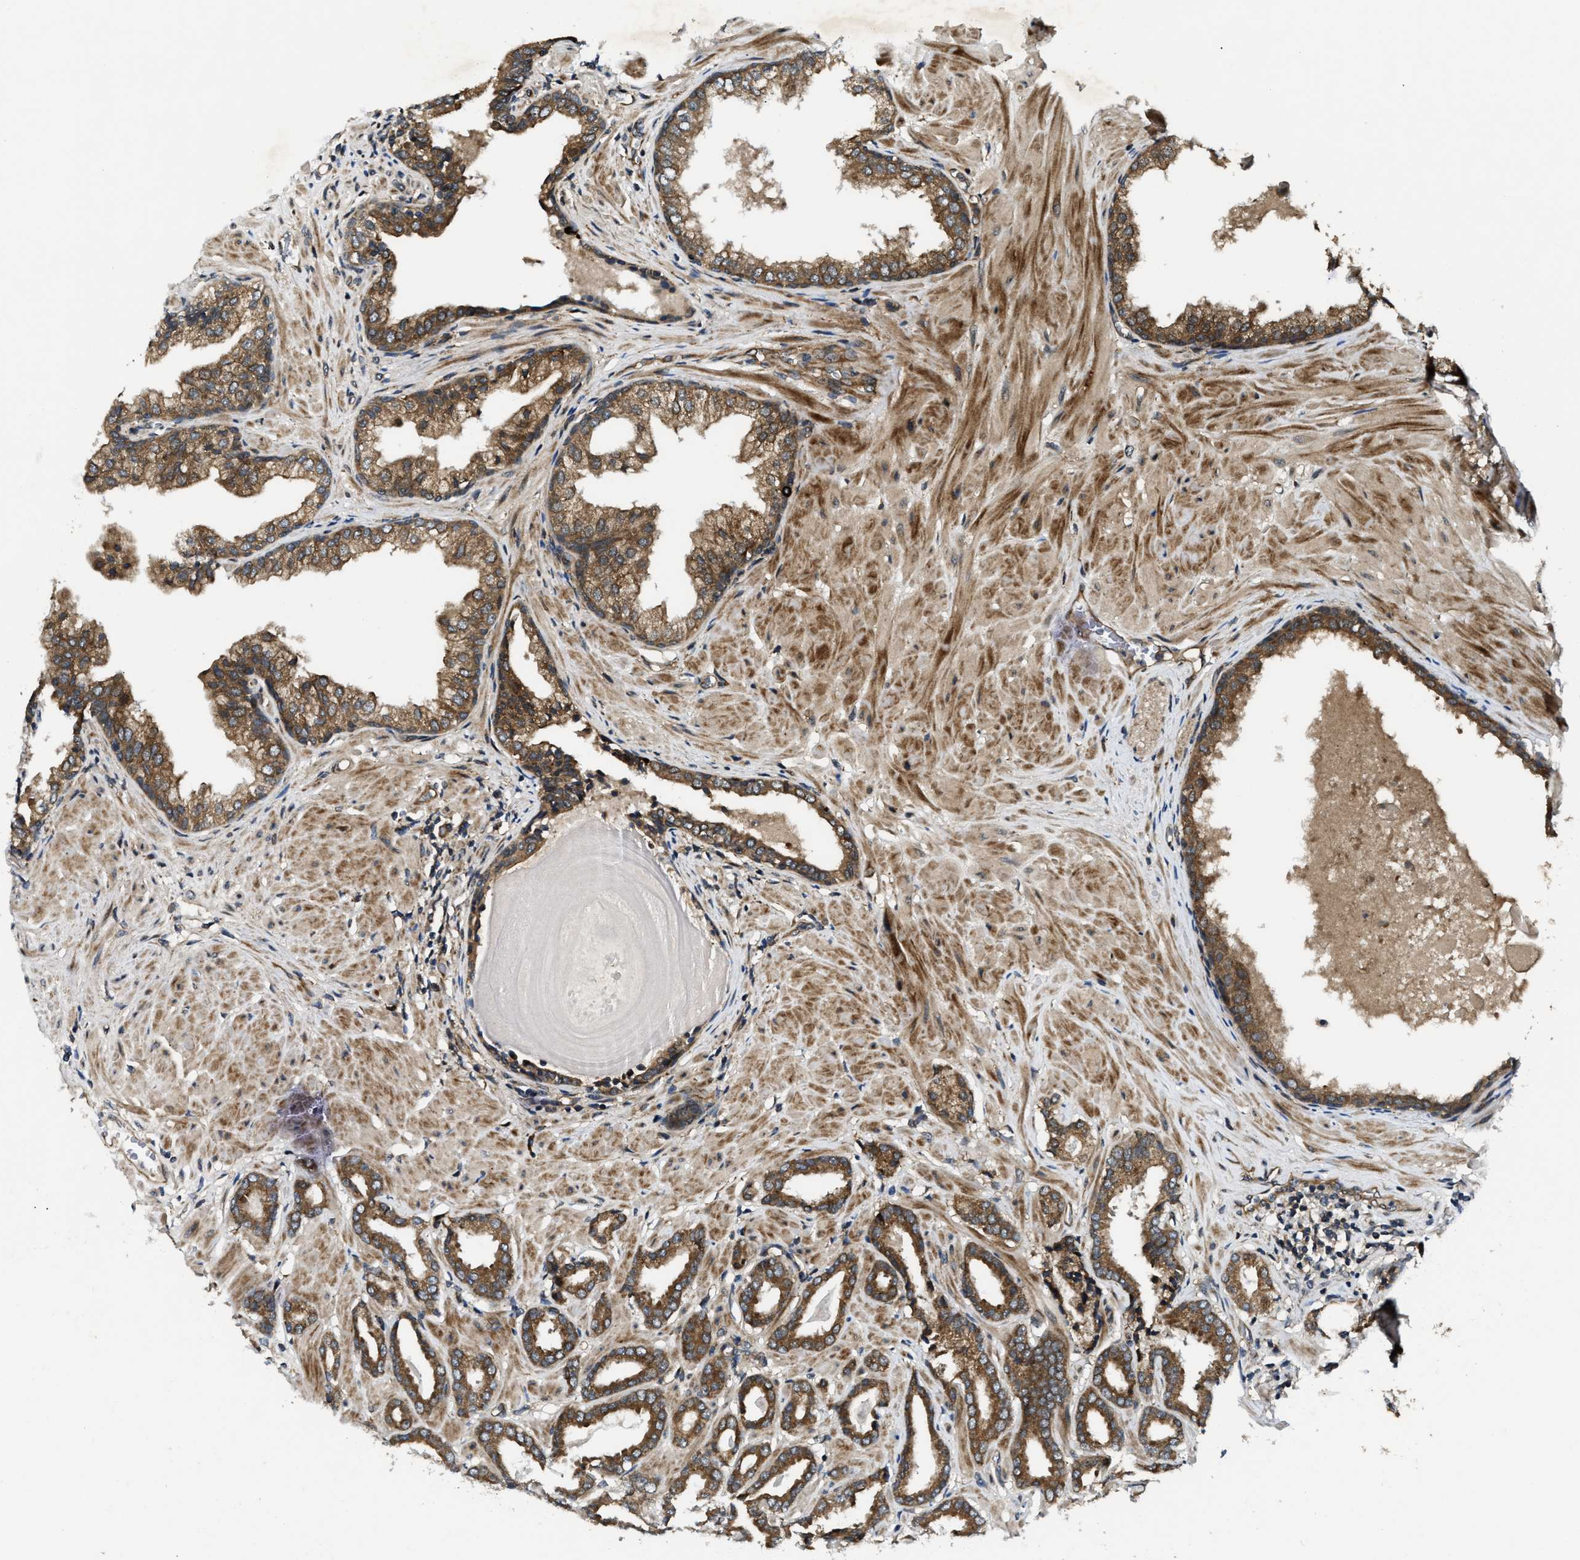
{"staining": {"intensity": "strong", "quantity": ">75%", "location": "cytoplasmic/membranous"}, "tissue": "prostate cancer", "cell_type": "Tumor cells", "image_type": "cancer", "snomed": [{"axis": "morphology", "description": "Adenocarcinoma, Low grade"}, {"axis": "topography", "description": "Prostate"}], "caption": "Human prostate cancer stained with a brown dye shows strong cytoplasmic/membranous positive positivity in approximately >75% of tumor cells.", "gene": "PNPLA8", "patient": {"sex": "male", "age": 53}}